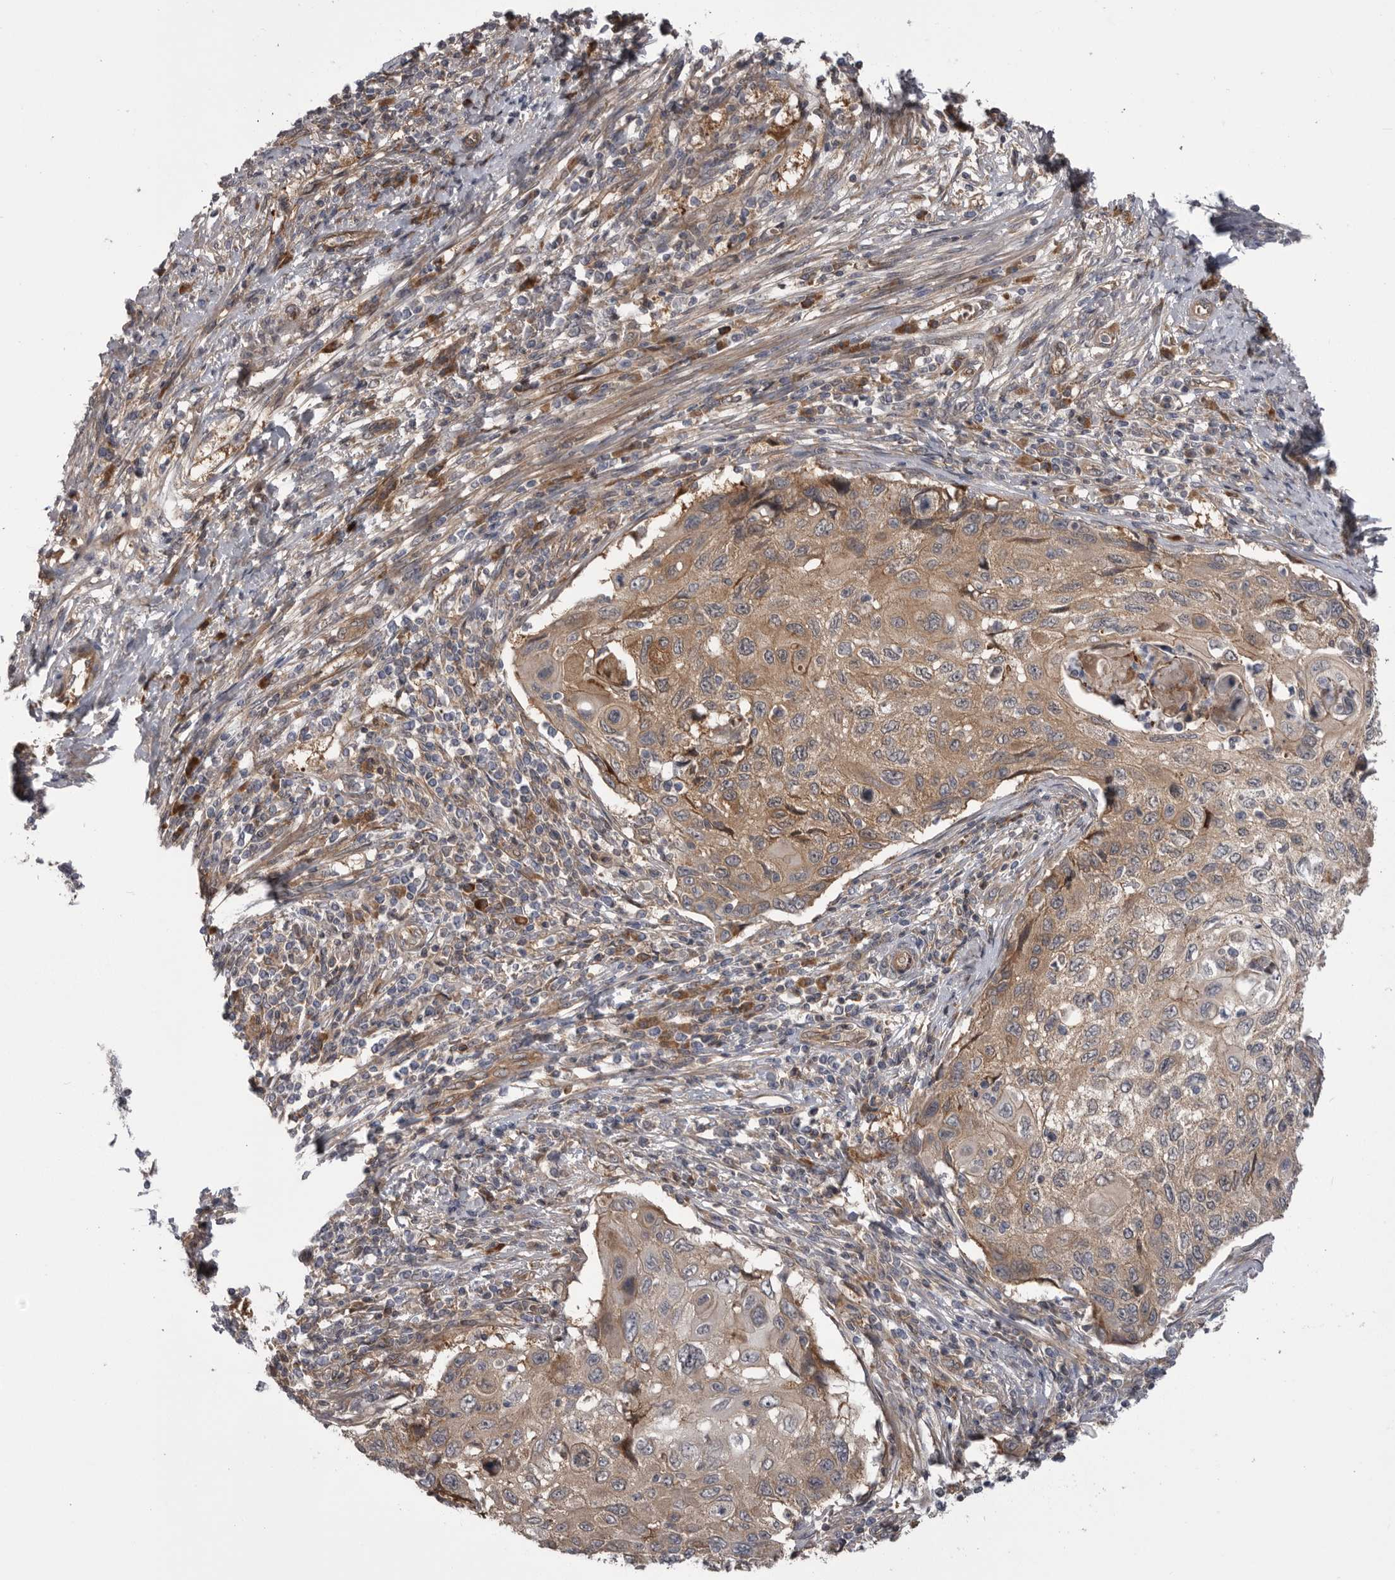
{"staining": {"intensity": "moderate", "quantity": ">75%", "location": "cytoplasmic/membranous"}, "tissue": "cervical cancer", "cell_type": "Tumor cells", "image_type": "cancer", "snomed": [{"axis": "morphology", "description": "Squamous cell carcinoma, NOS"}, {"axis": "topography", "description": "Cervix"}], "caption": "This is a photomicrograph of immunohistochemistry staining of cervical squamous cell carcinoma, which shows moderate staining in the cytoplasmic/membranous of tumor cells.", "gene": "RAB3GAP2", "patient": {"sex": "female", "age": 70}}